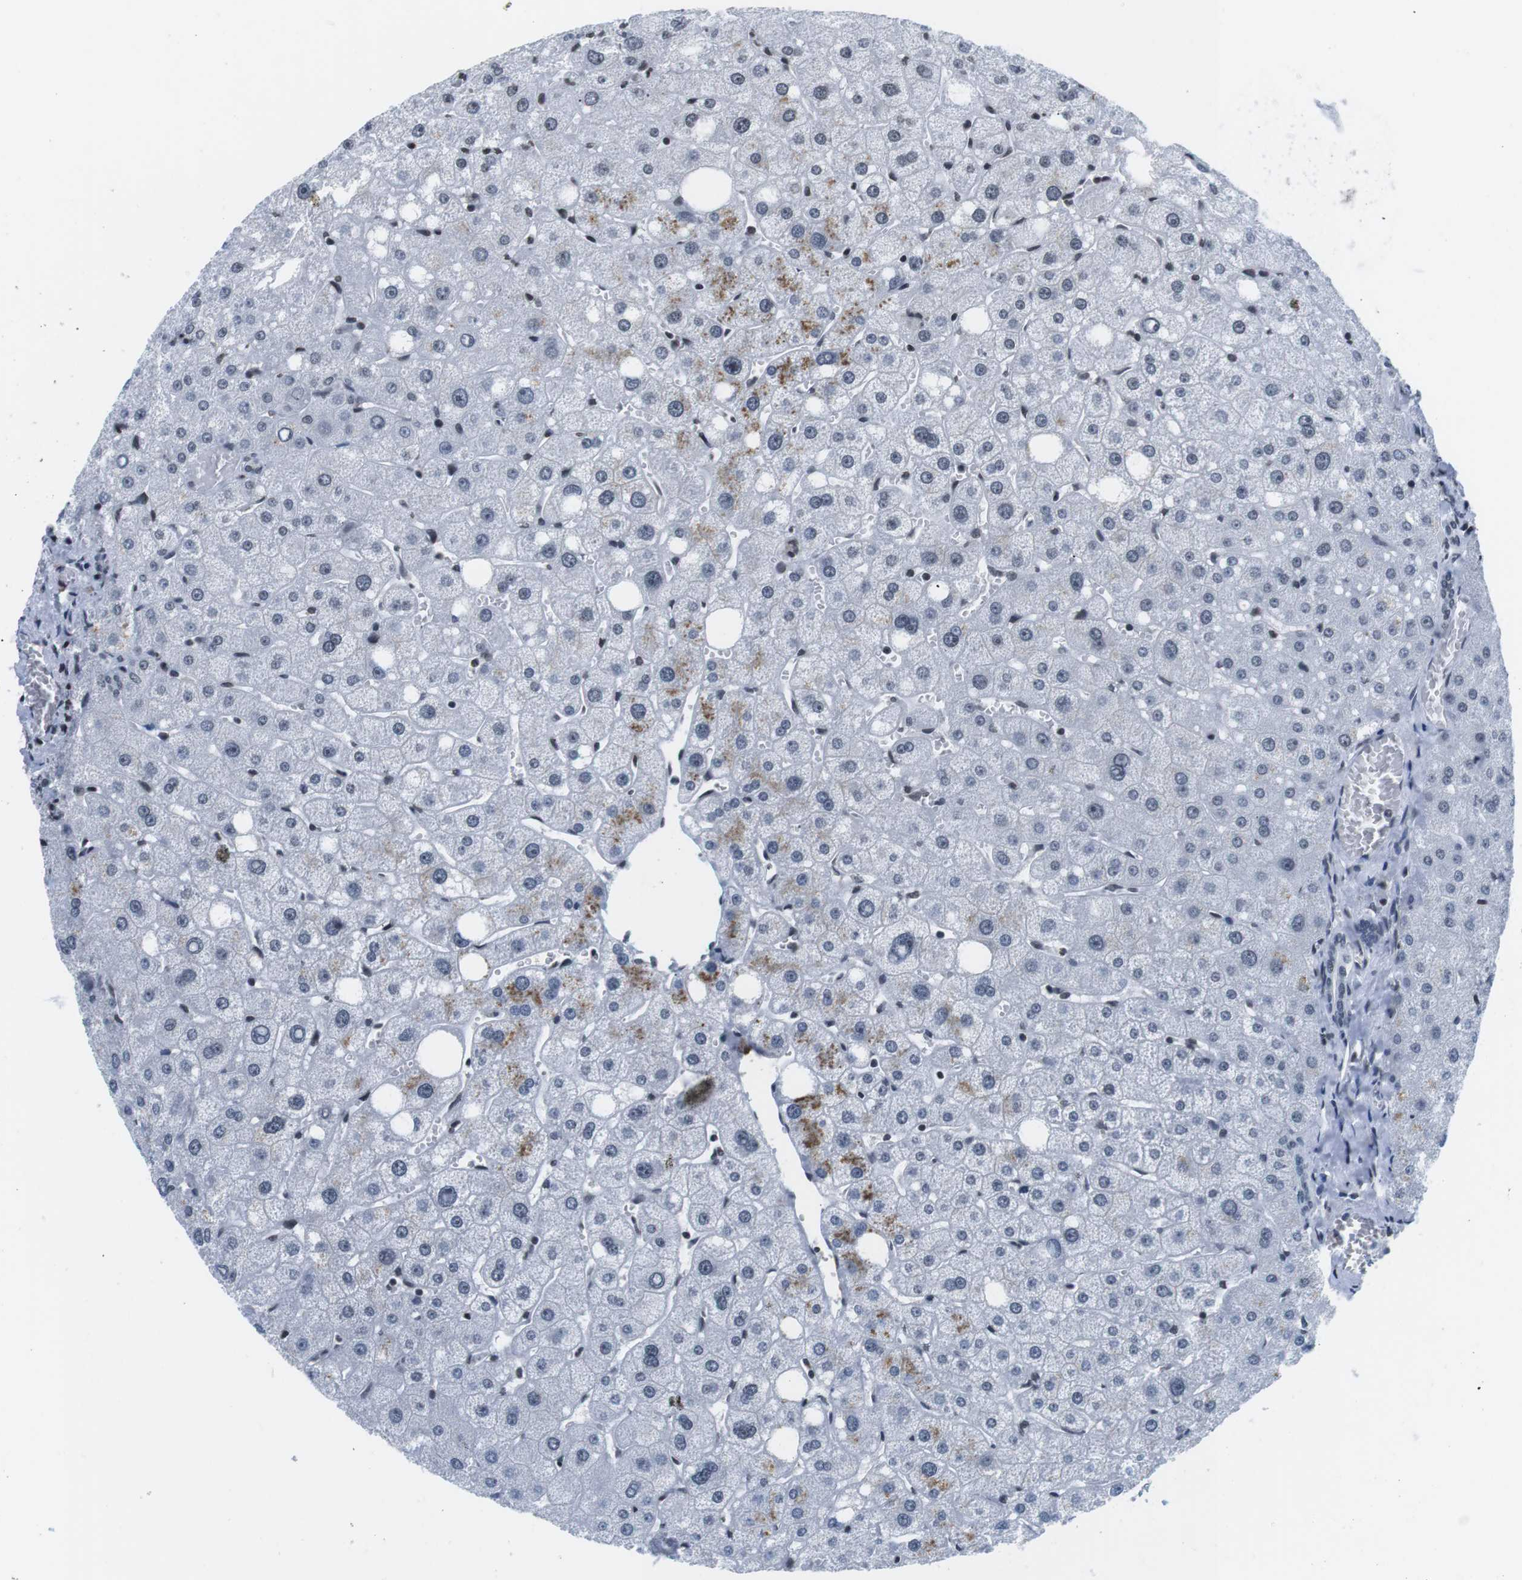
{"staining": {"intensity": "negative", "quantity": "none", "location": "none"}, "tissue": "liver", "cell_type": "Cholangiocytes", "image_type": "normal", "snomed": [{"axis": "morphology", "description": "Normal tissue, NOS"}, {"axis": "topography", "description": "Liver"}], "caption": "This is an immunohistochemistry photomicrograph of unremarkable human liver. There is no positivity in cholangiocytes.", "gene": "E2F2", "patient": {"sex": "male", "age": 73}}